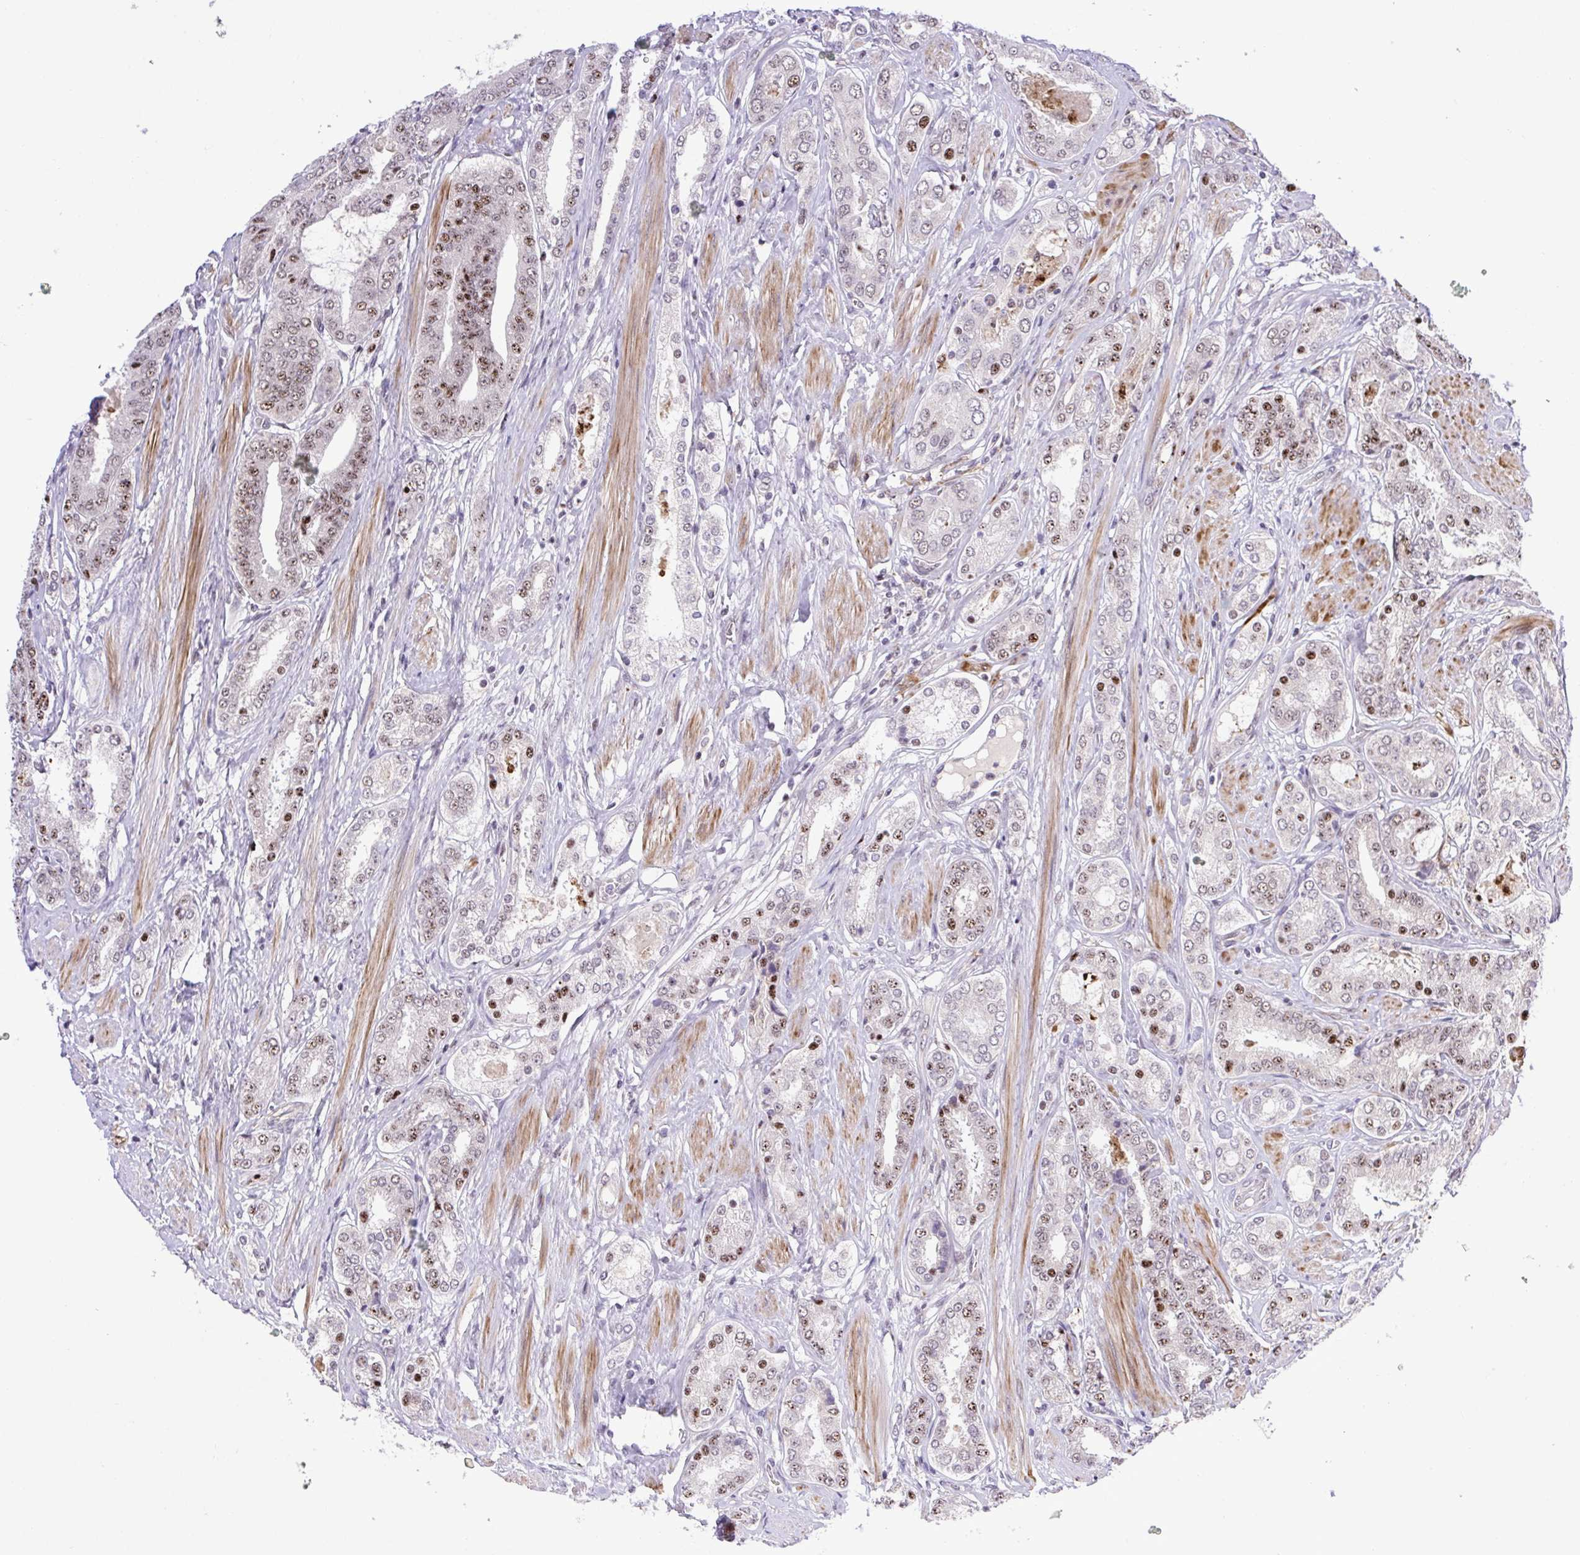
{"staining": {"intensity": "moderate", "quantity": "25%-75%", "location": "nuclear"}, "tissue": "prostate cancer", "cell_type": "Tumor cells", "image_type": "cancer", "snomed": [{"axis": "morphology", "description": "Adenocarcinoma, High grade"}, {"axis": "topography", "description": "Prostate"}], "caption": "Protein analysis of prostate adenocarcinoma (high-grade) tissue shows moderate nuclear staining in about 25%-75% of tumor cells.", "gene": "ERG", "patient": {"sex": "male", "age": 63}}